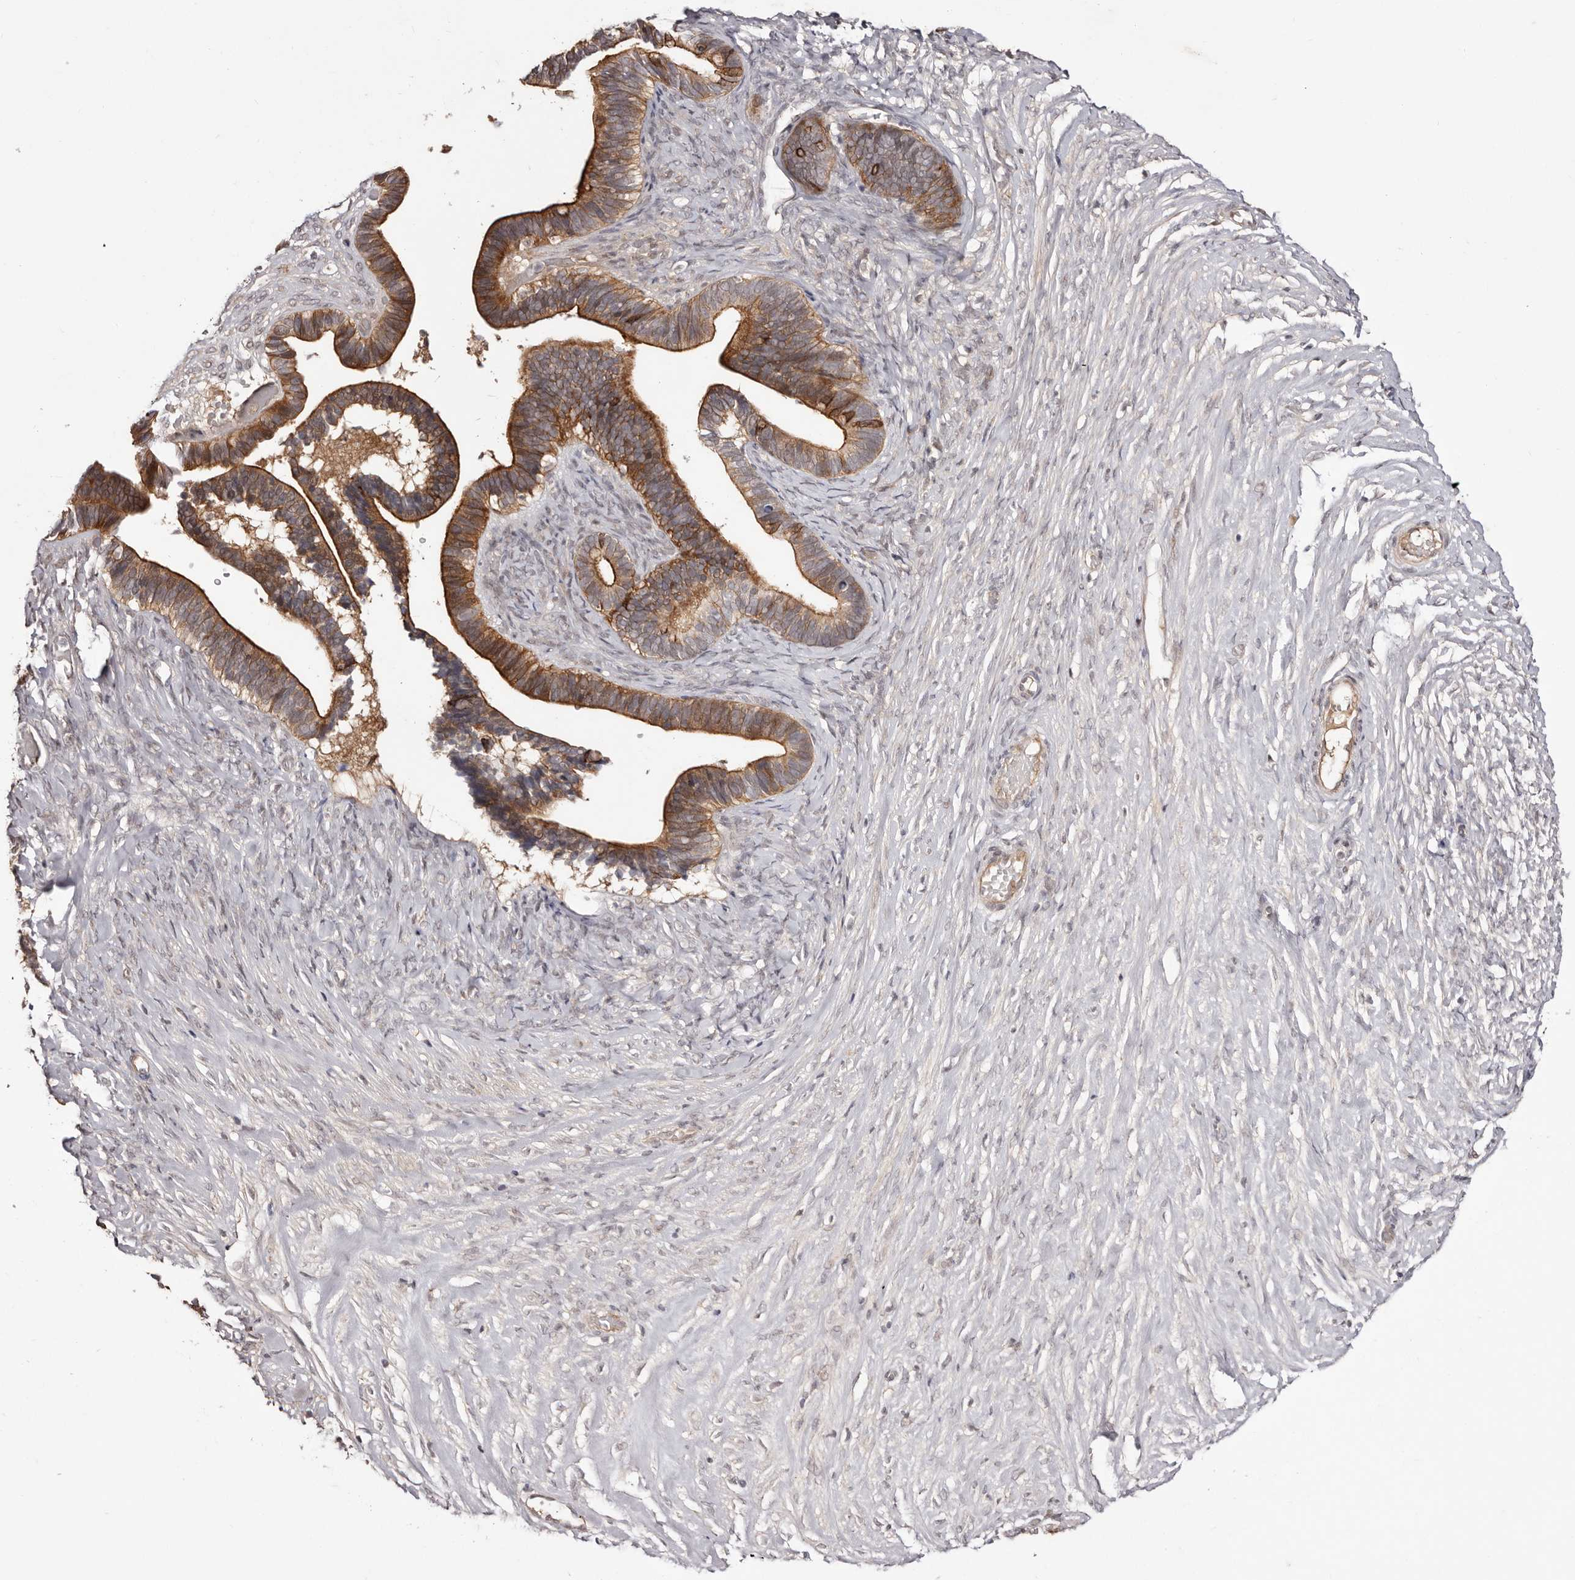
{"staining": {"intensity": "strong", "quantity": "25%-75%", "location": "cytoplasmic/membranous"}, "tissue": "ovarian cancer", "cell_type": "Tumor cells", "image_type": "cancer", "snomed": [{"axis": "morphology", "description": "Cystadenocarcinoma, serous, NOS"}, {"axis": "topography", "description": "Ovary"}], "caption": "Human ovarian serous cystadenocarcinoma stained with a protein marker exhibits strong staining in tumor cells.", "gene": "EGR3", "patient": {"sex": "female", "age": 56}}